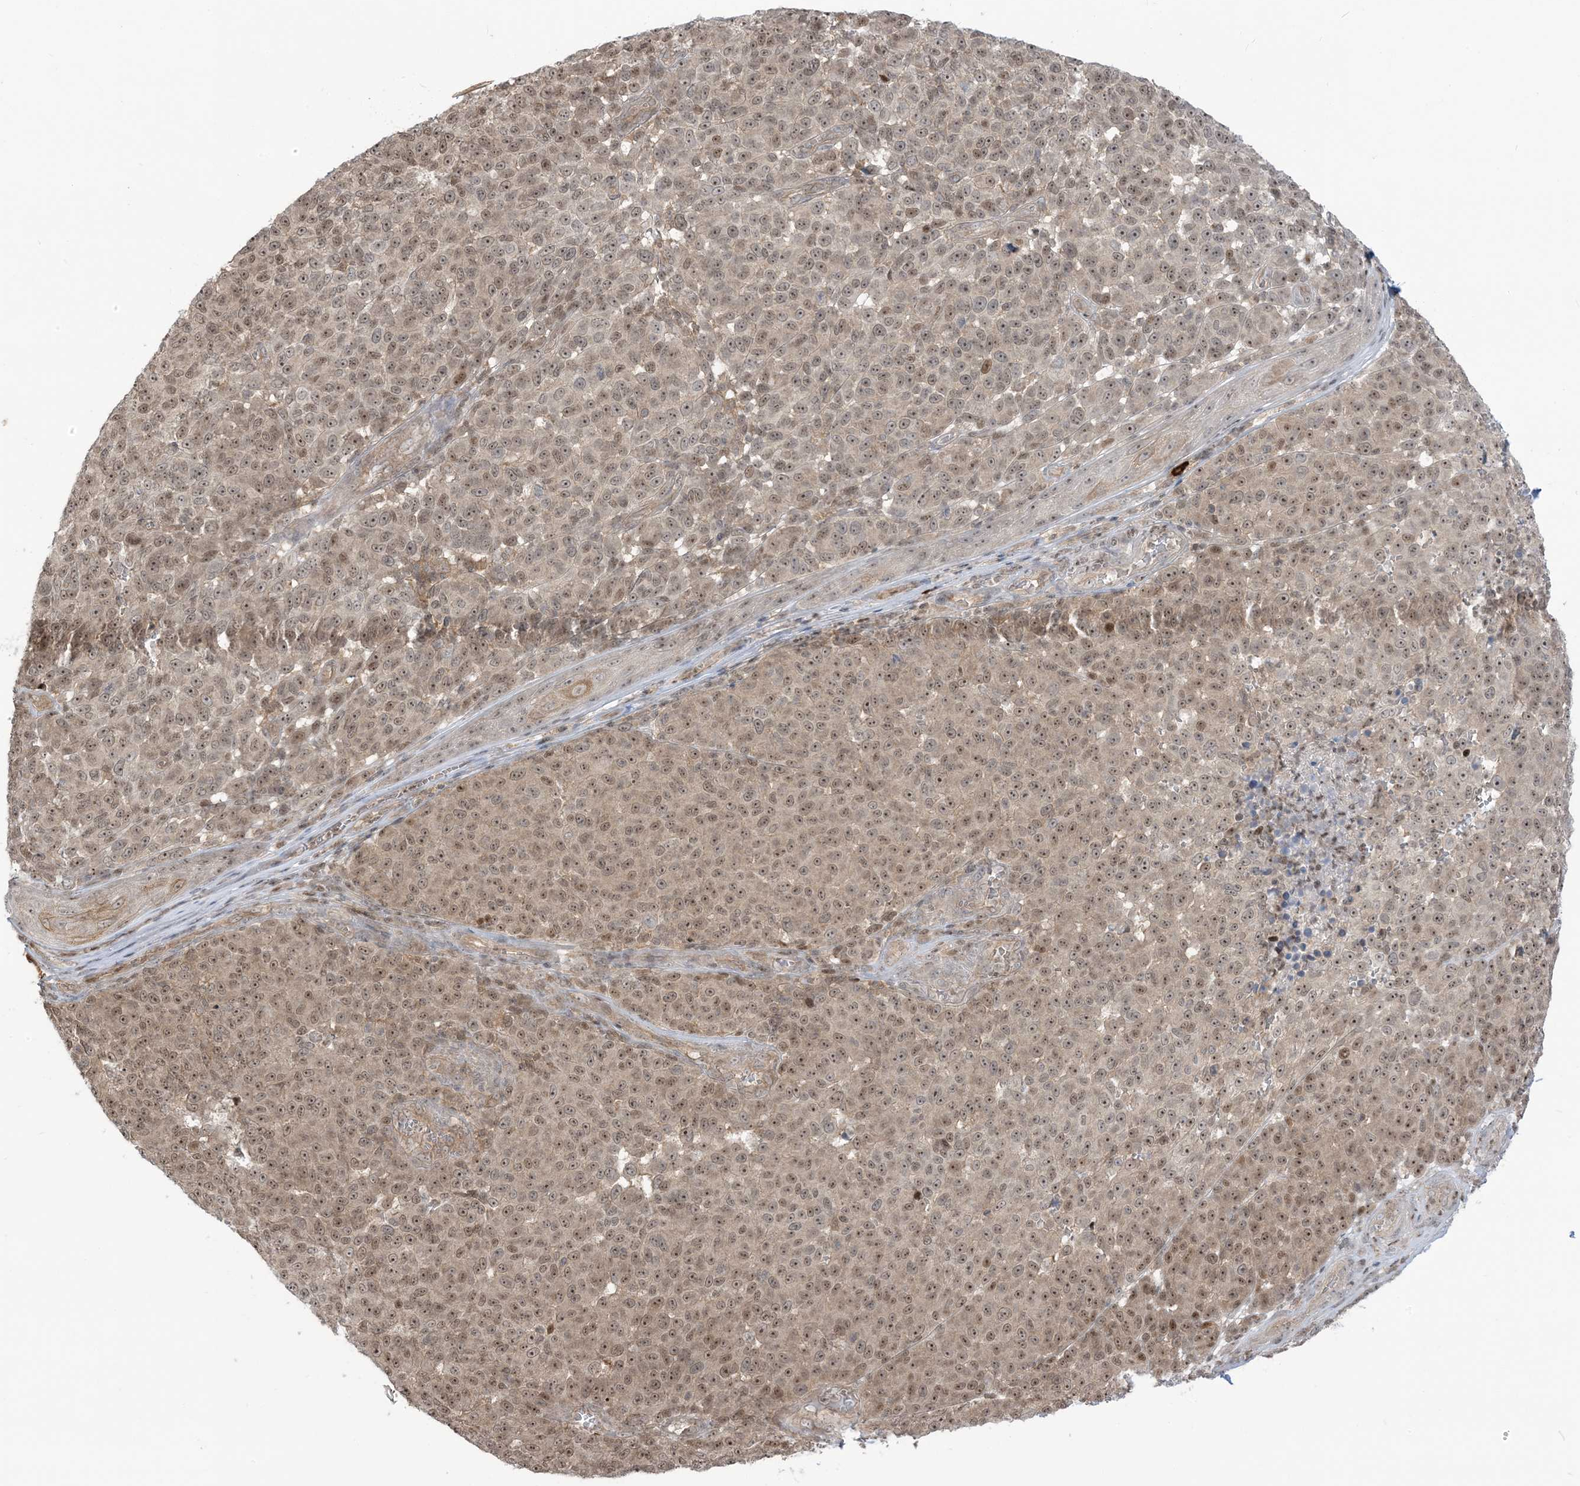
{"staining": {"intensity": "moderate", "quantity": "25%-75%", "location": "nuclear"}, "tissue": "melanoma", "cell_type": "Tumor cells", "image_type": "cancer", "snomed": [{"axis": "morphology", "description": "Malignant melanoma, NOS"}, {"axis": "topography", "description": "Skin"}], "caption": "This is an image of immunohistochemistry (IHC) staining of melanoma, which shows moderate positivity in the nuclear of tumor cells.", "gene": "PPP1R7", "patient": {"sex": "male", "age": 49}}